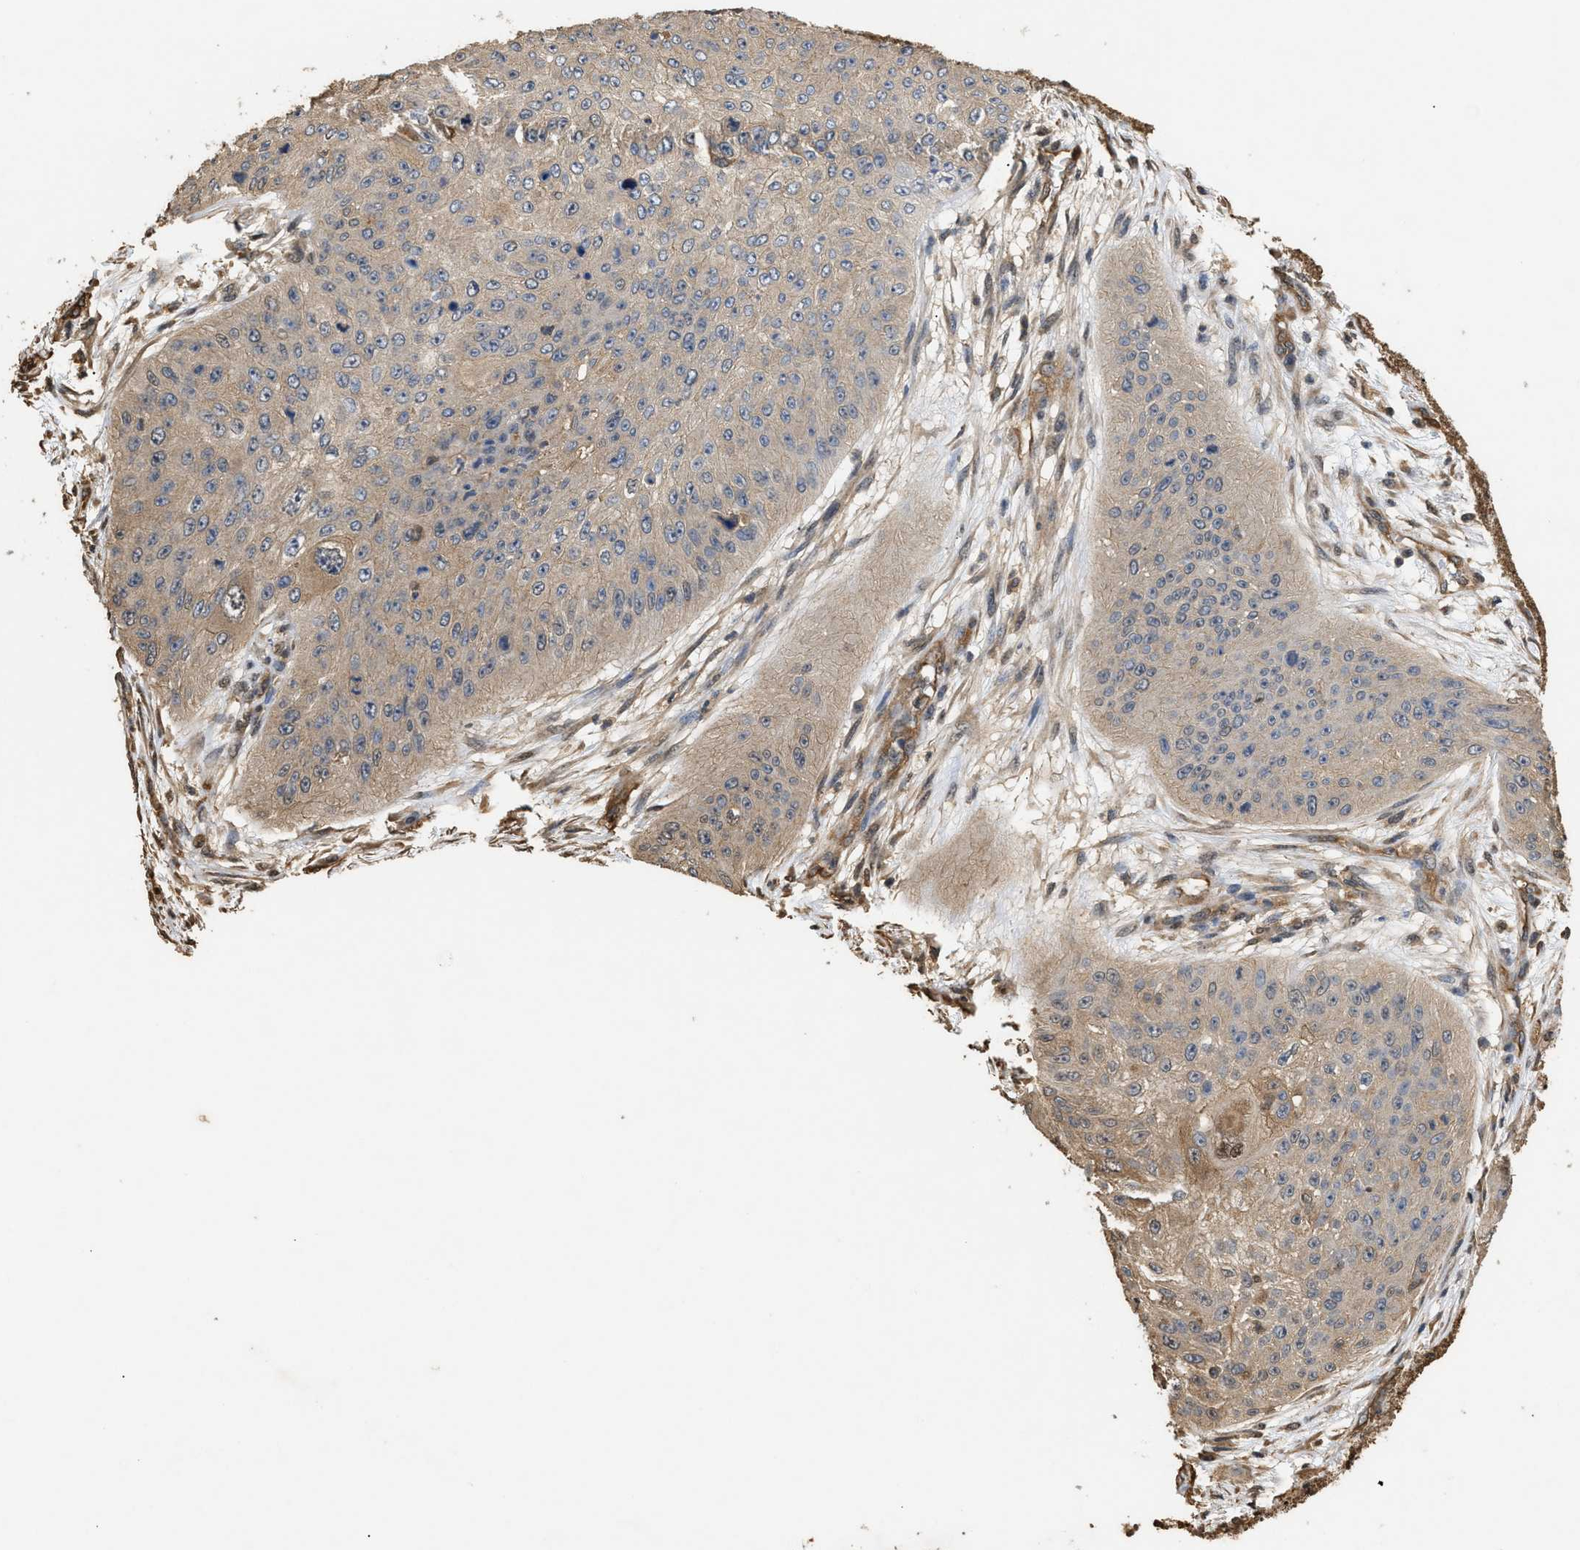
{"staining": {"intensity": "moderate", "quantity": ">75%", "location": "cytoplasmic/membranous"}, "tissue": "skin cancer", "cell_type": "Tumor cells", "image_type": "cancer", "snomed": [{"axis": "morphology", "description": "Squamous cell carcinoma, NOS"}, {"axis": "topography", "description": "Skin"}], "caption": "The image exhibits a brown stain indicating the presence of a protein in the cytoplasmic/membranous of tumor cells in skin cancer (squamous cell carcinoma).", "gene": "CALM1", "patient": {"sex": "female", "age": 80}}